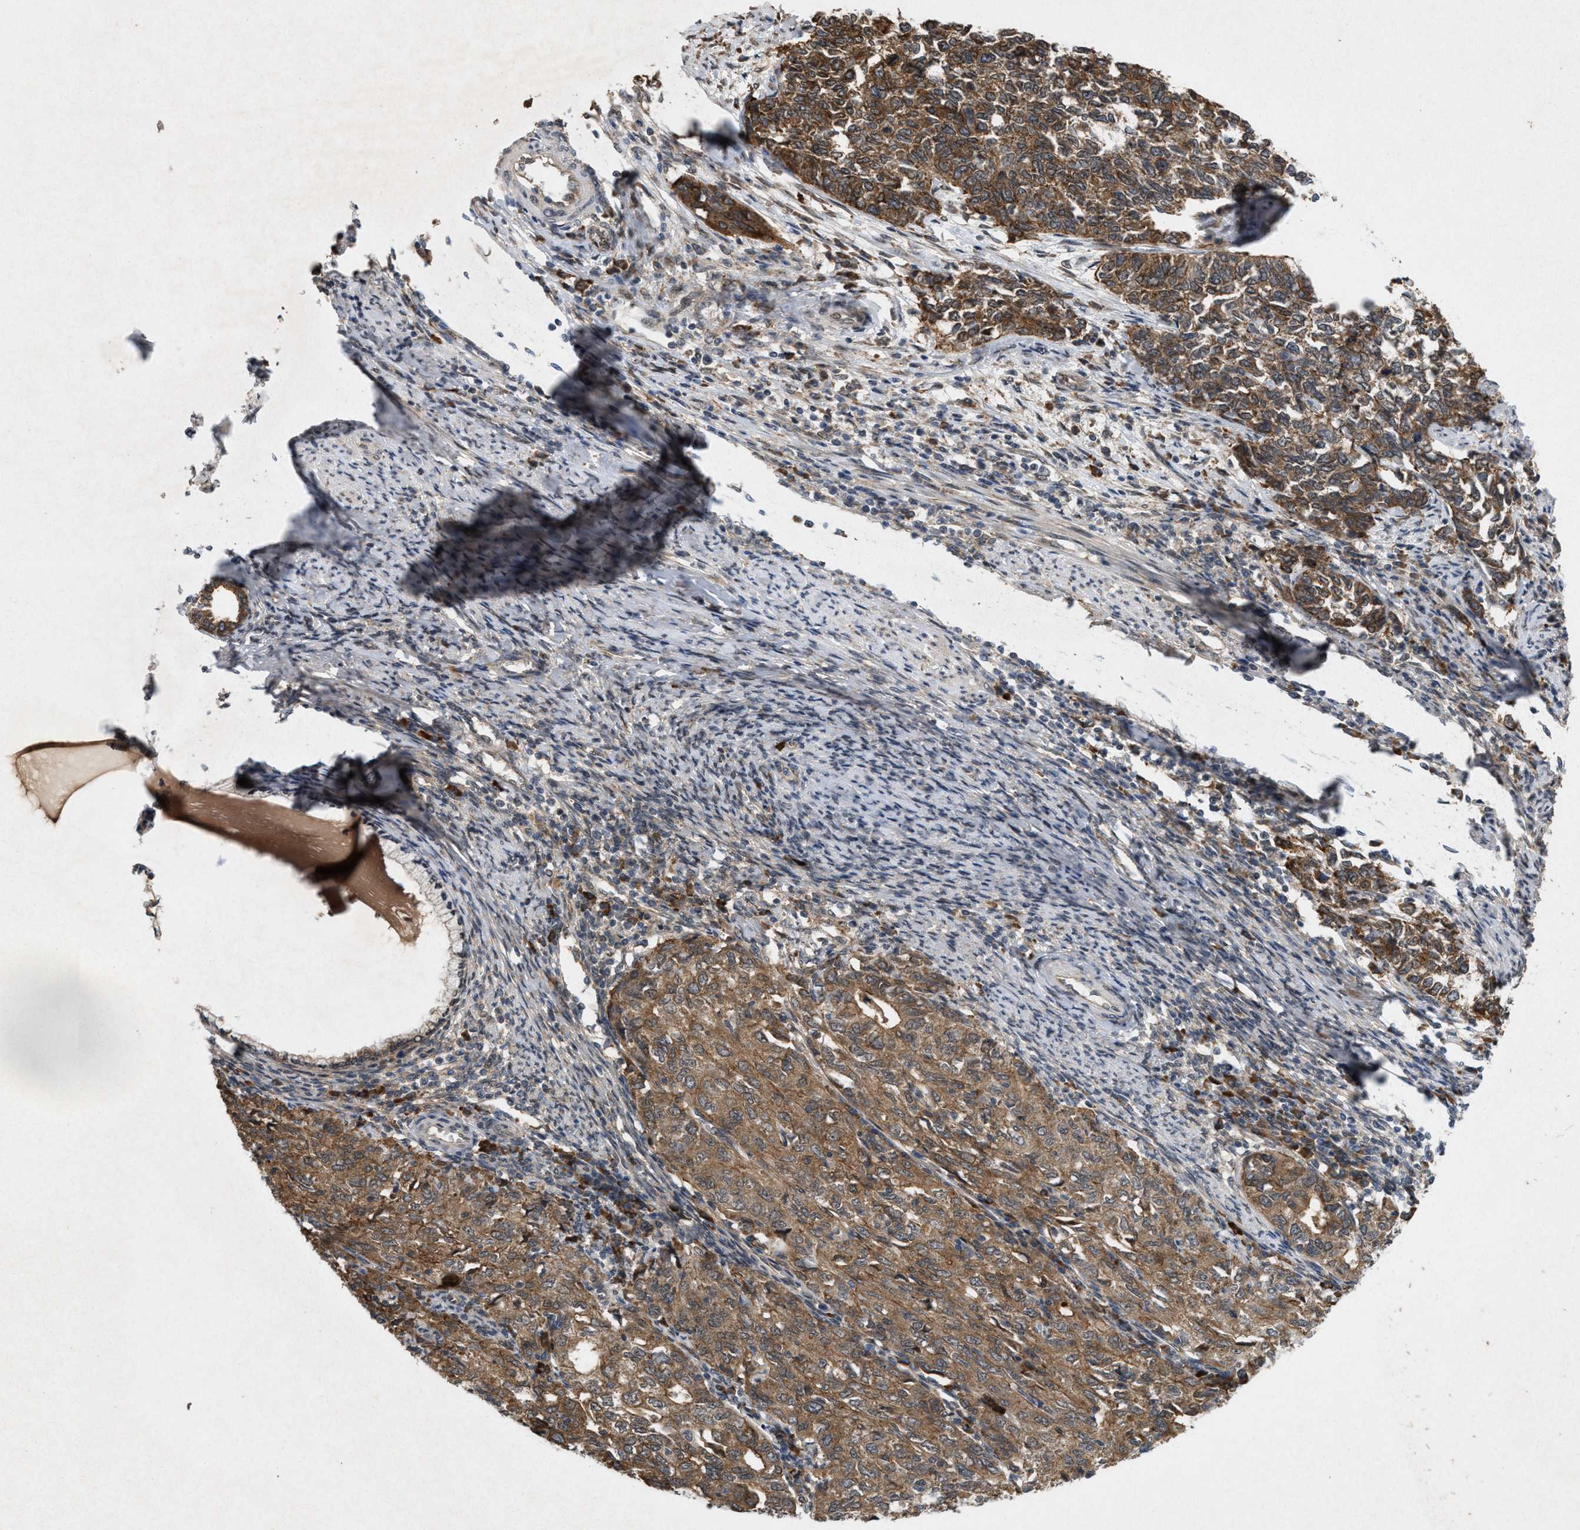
{"staining": {"intensity": "moderate", "quantity": ">75%", "location": "cytoplasmic/membranous"}, "tissue": "cervical cancer", "cell_type": "Tumor cells", "image_type": "cancer", "snomed": [{"axis": "morphology", "description": "Squamous cell carcinoma, NOS"}, {"axis": "topography", "description": "Cervix"}], "caption": "Cervical cancer (squamous cell carcinoma) stained for a protein (brown) demonstrates moderate cytoplasmic/membranous positive positivity in approximately >75% of tumor cells.", "gene": "MFSD6", "patient": {"sex": "female", "age": 63}}